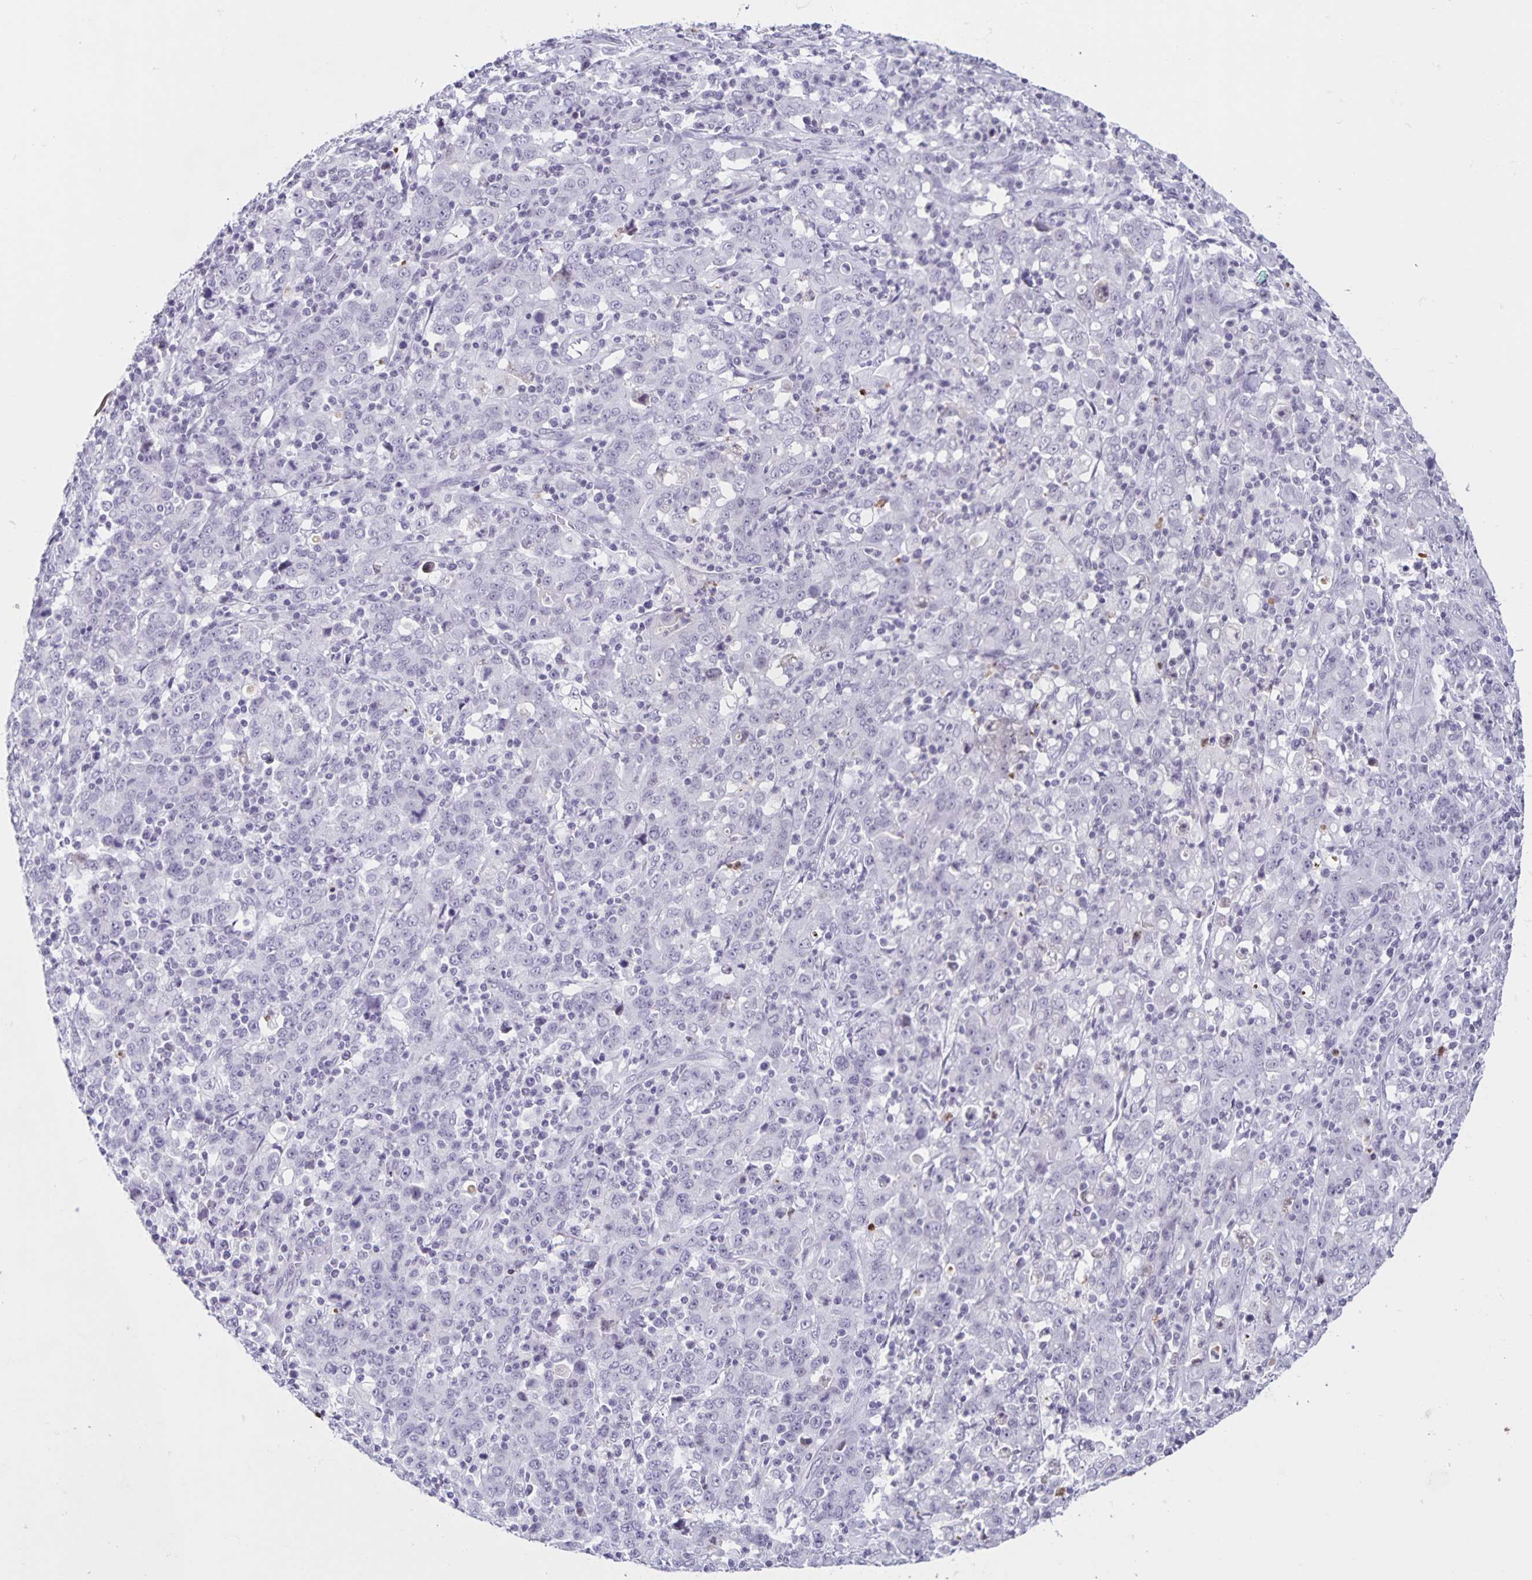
{"staining": {"intensity": "negative", "quantity": "none", "location": "none"}, "tissue": "stomach cancer", "cell_type": "Tumor cells", "image_type": "cancer", "snomed": [{"axis": "morphology", "description": "Adenocarcinoma, NOS"}, {"axis": "topography", "description": "Stomach, upper"}], "caption": "DAB immunohistochemical staining of human adenocarcinoma (stomach) displays no significant positivity in tumor cells.", "gene": "LCE6A", "patient": {"sex": "male", "age": 69}}